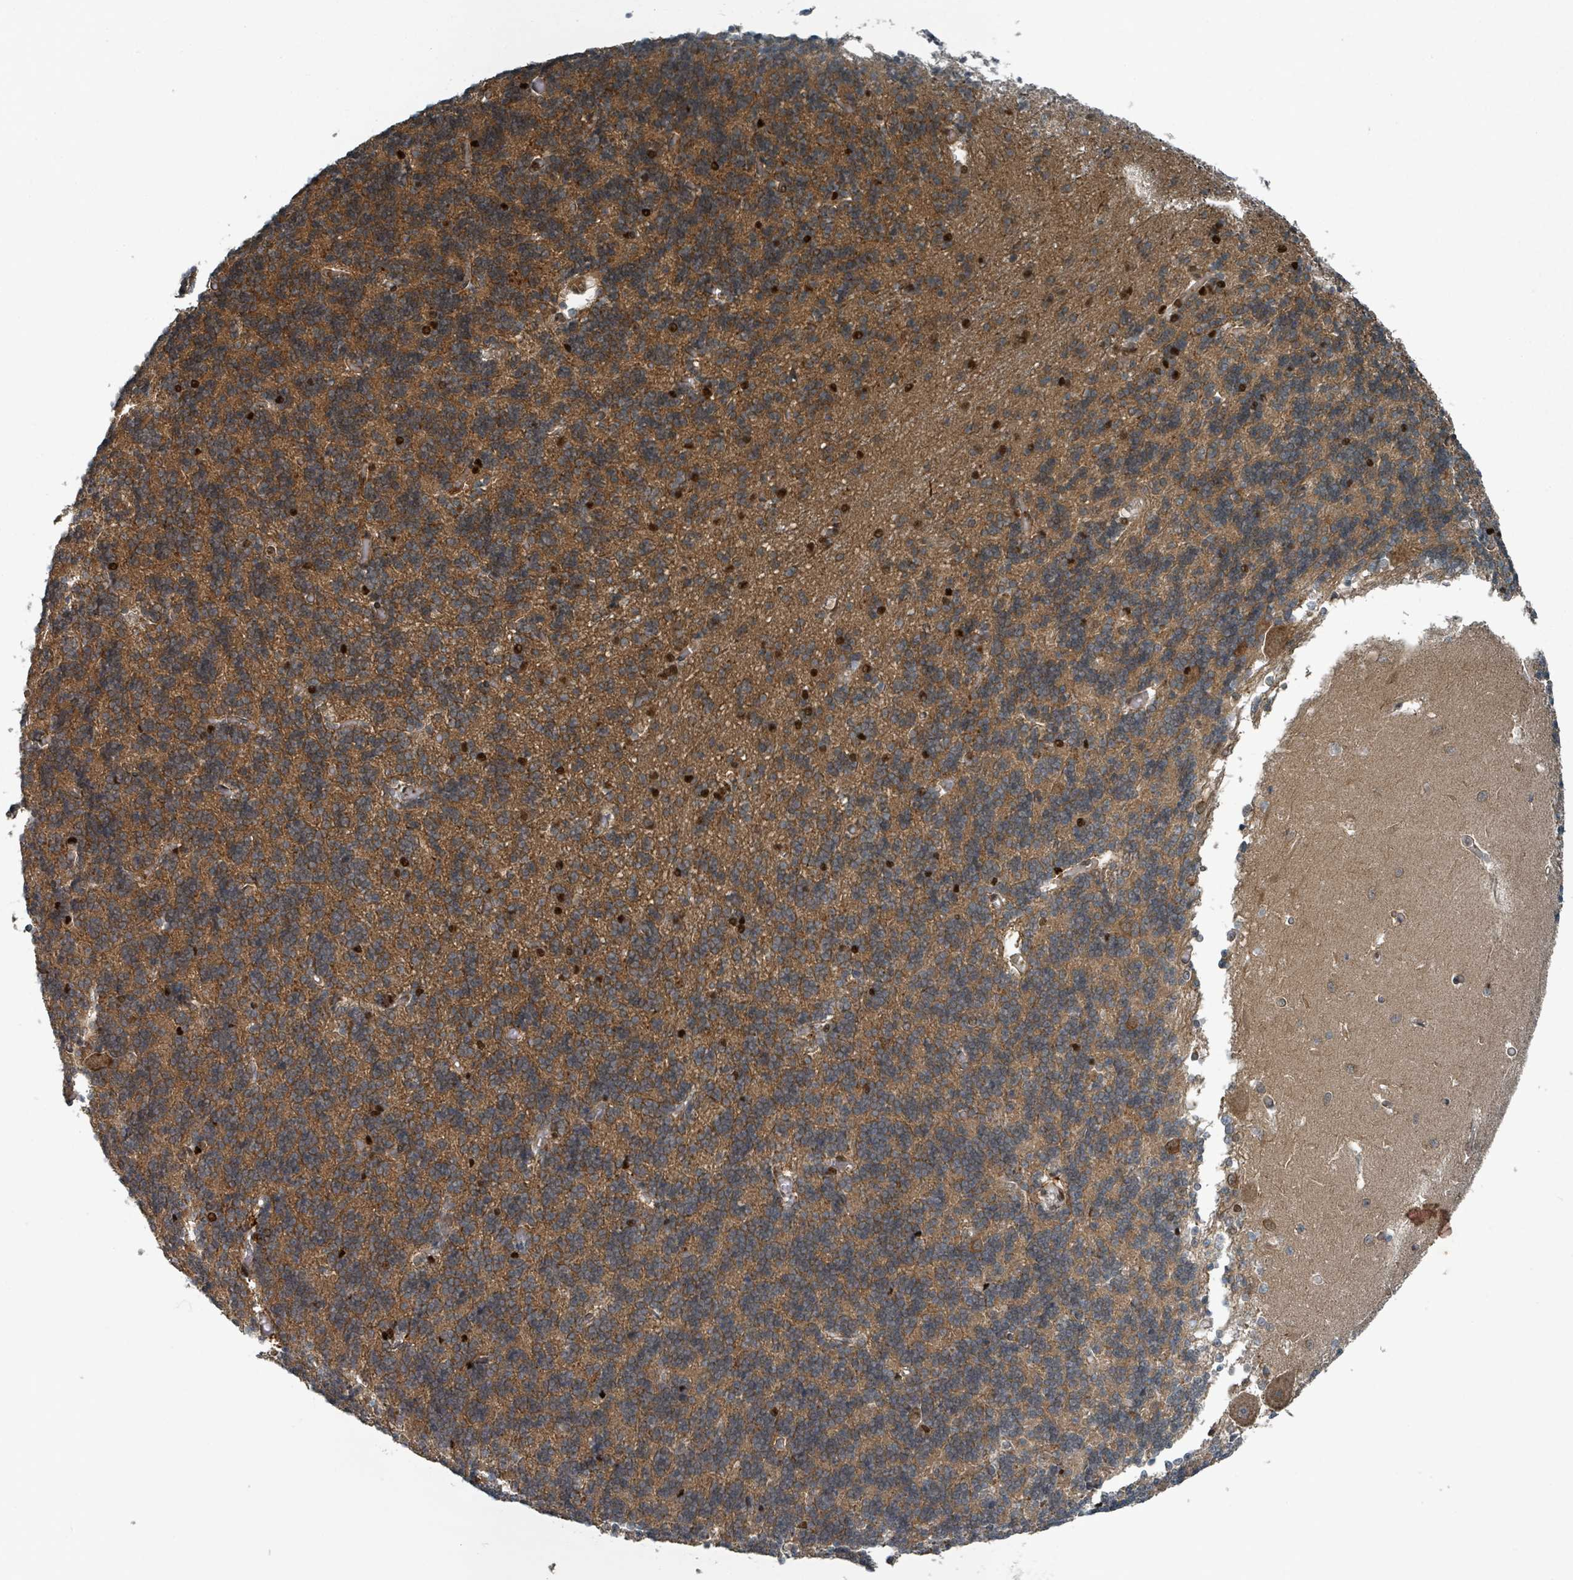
{"staining": {"intensity": "moderate", "quantity": "25%-75%", "location": "cytoplasmic/membranous"}, "tissue": "cerebellum", "cell_type": "Cells in granular layer", "image_type": "normal", "snomed": [{"axis": "morphology", "description": "Normal tissue, NOS"}, {"axis": "topography", "description": "Cerebellum"}], "caption": "Protein staining of benign cerebellum shows moderate cytoplasmic/membranous staining in about 25%-75% of cells in granular layer. (DAB (3,3'-diaminobenzidine) IHC with brightfield microscopy, high magnification).", "gene": "RHPN2", "patient": {"sex": "male", "age": 37}}